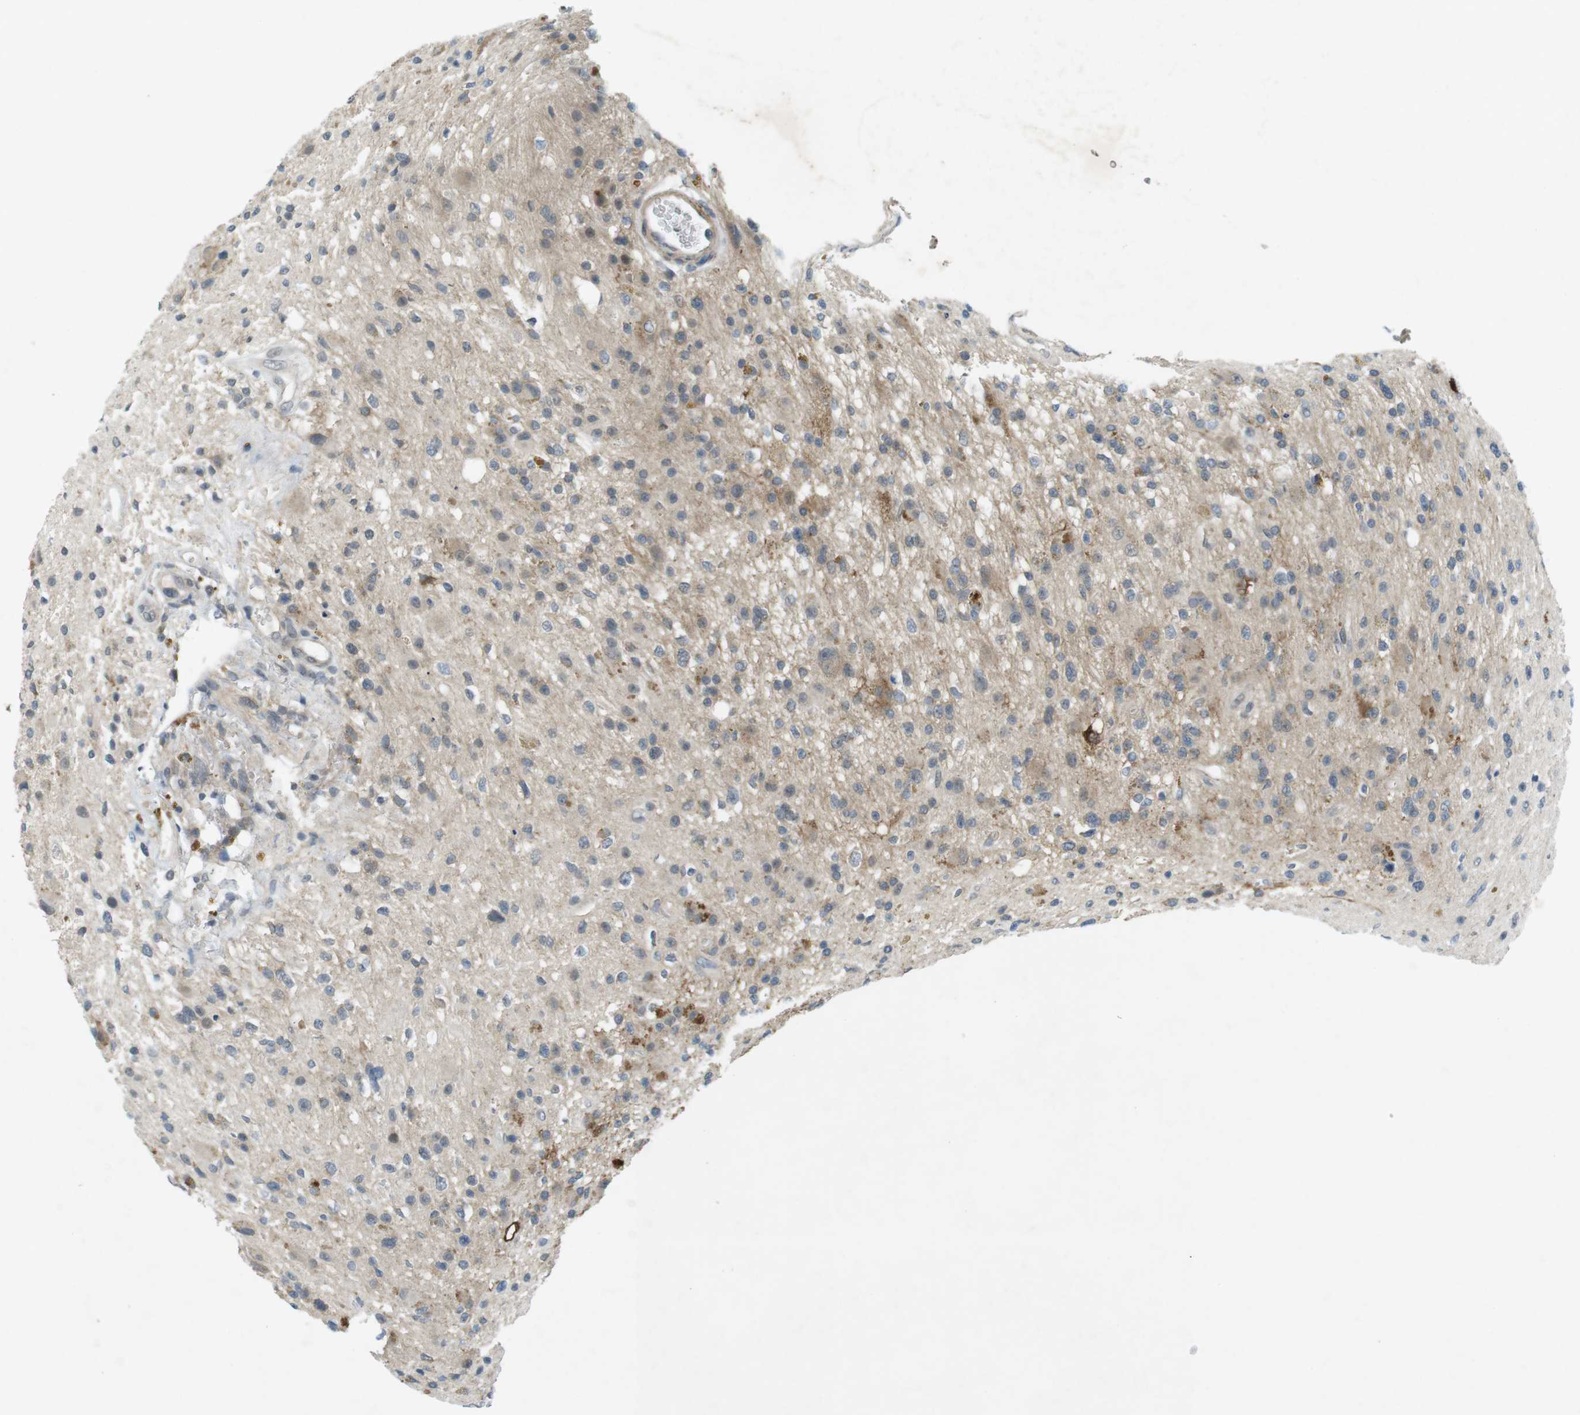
{"staining": {"intensity": "weak", "quantity": "<25%", "location": "cytoplasmic/membranous"}, "tissue": "glioma", "cell_type": "Tumor cells", "image_type": "cancer", "snomed": [{"axis": "morphology", "description": "Glioma, malignant, High grade"}, {"axis": "topography", "description": "Brain"}], "caption": "Tumor cells are negative for protein expression in human glioma.", "gene": "RTN3", "patient": {"sex": "male", "age": 33}}